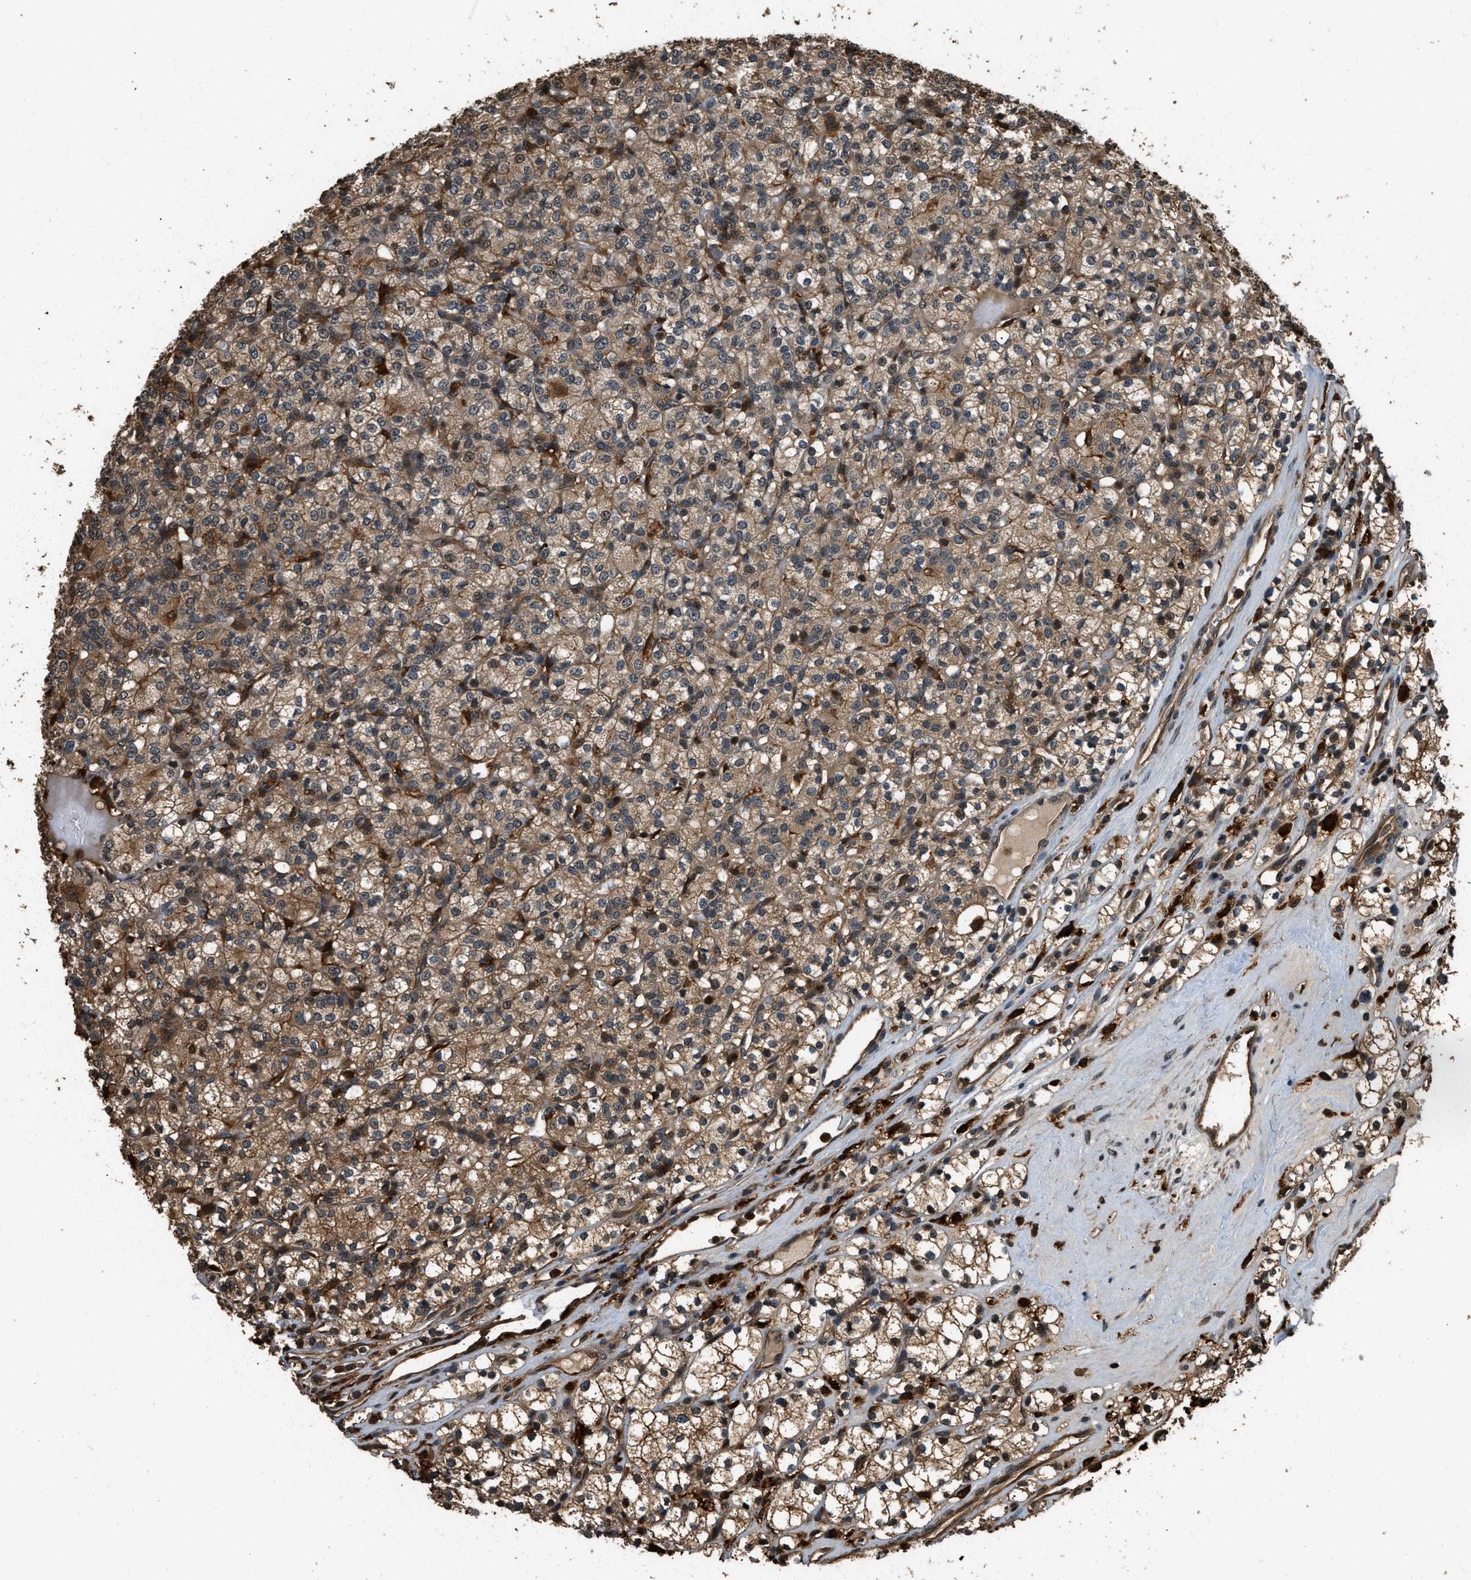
{"staining": {"intensity": "moderate", "quantity": ">75%", "location": "cytoplasmic/membranous"}, "tissue": "renal cancer", "cell_type": "Tumor cells", "image_type": "cancer", "snomed": [{"axis": "morphology", "description": "Adenocarcinoma, NOS"}, {"axis": "topography", "description": "Kidney"}], "caption": "IHC histopathology image of human renal cancer (adenocarcinoma) stained for a protein (brown), which reveals medium levels of moderate cytoplasmic/membranous positivity in approximately >75% of tumor cells.", "gene": "RAP2A", "patient": {"sex": "male", "age": 77}}